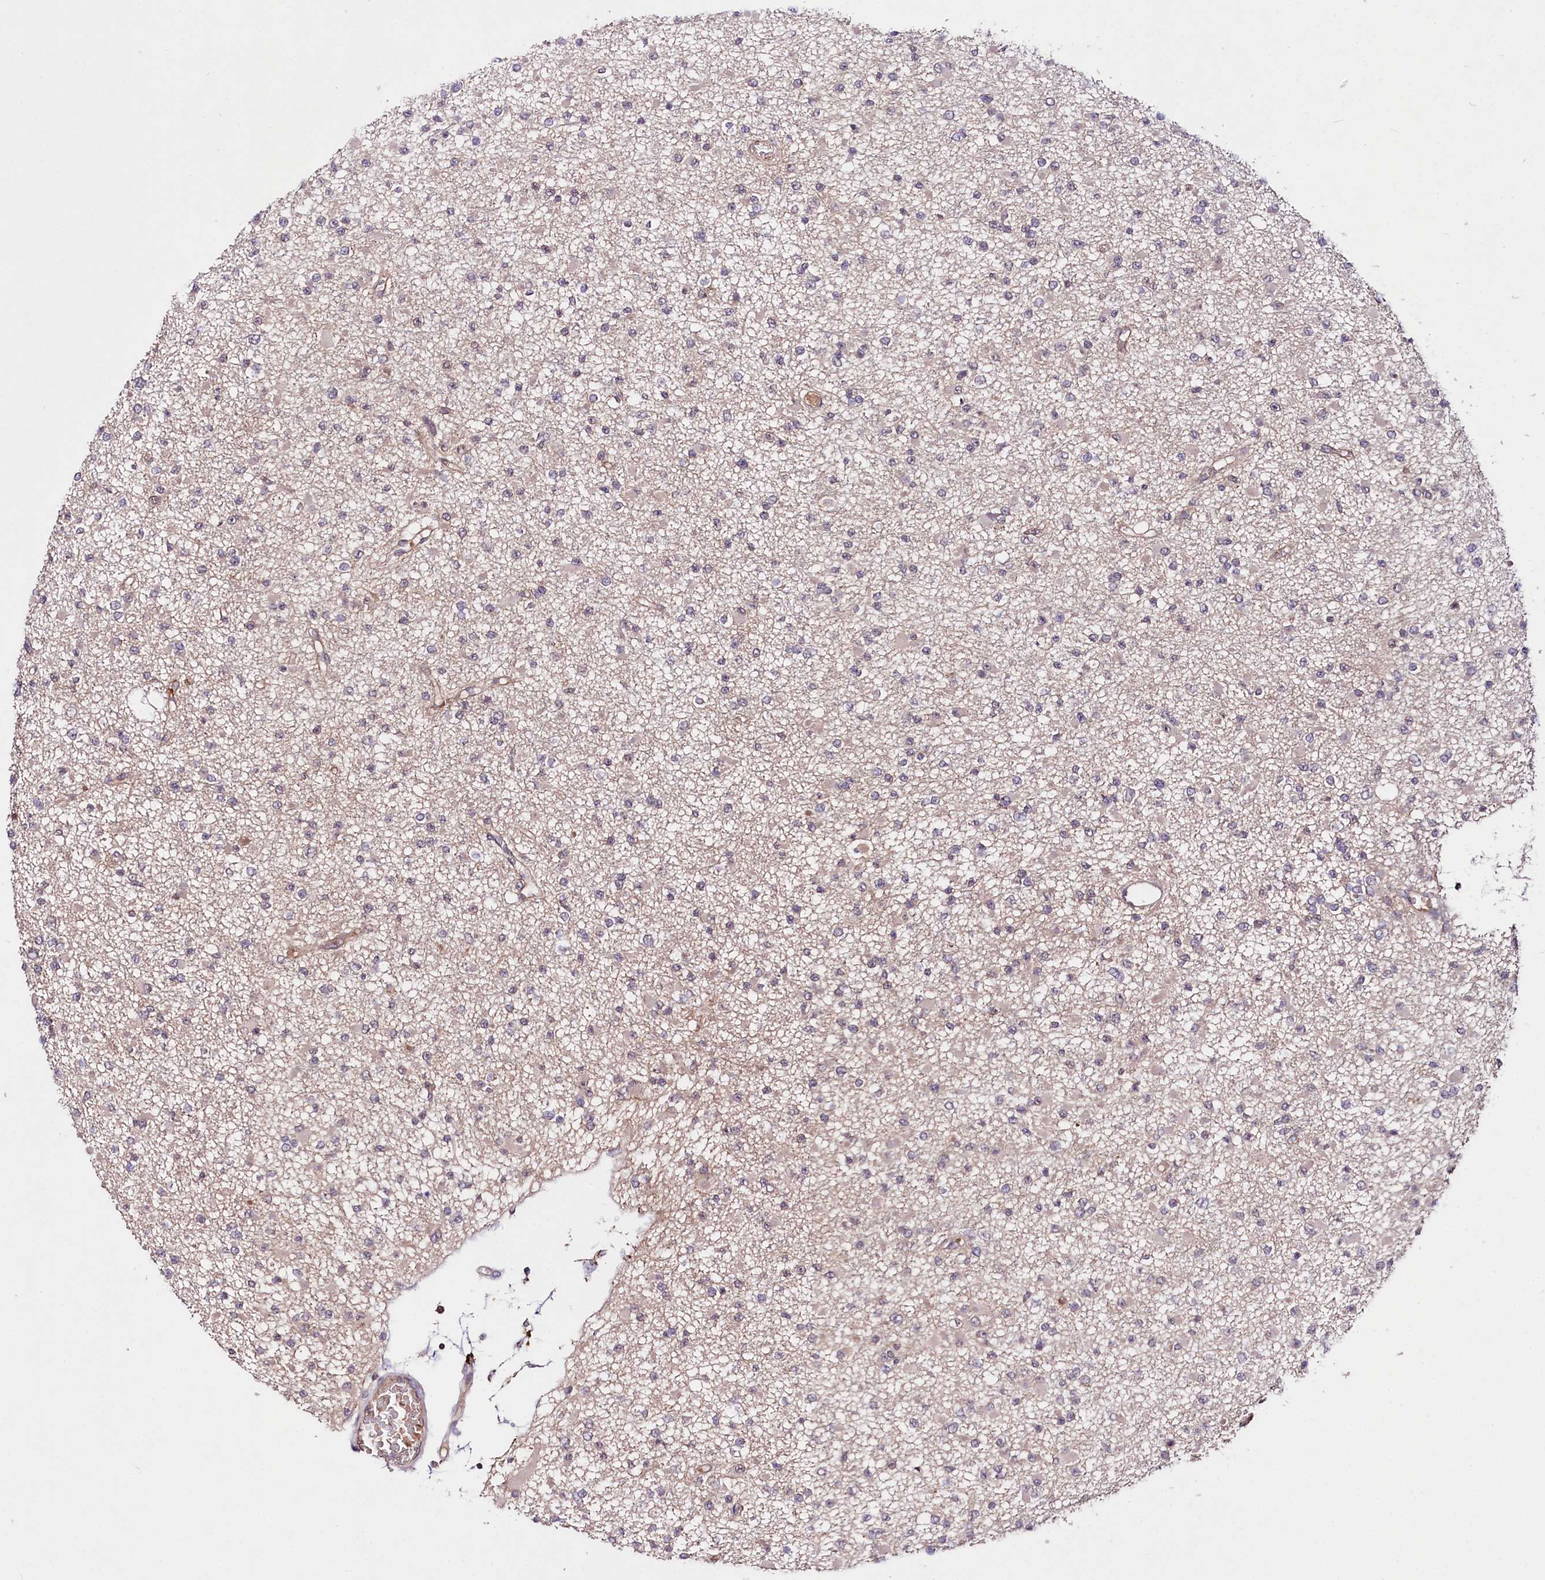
{"staining": {"intensity": "negative", "quantity": "none", "location": "none"}, "tissue": "glioma", "cell_type": "Tumor cells", "image_type": "cancer", "snomed": [{"axis": "morphology", "description": "Glioma, malignant, Low grade"}, {"axis": "topography", "description": "Brain"}], "caption": "An immunohistochemistry micrograph of glioma is shown. There is no staining in tumor cells of glioma. (Immunohistochemistry, brightfield microscopy, high magnification).", "gene": "TAFAZZIN", "patient": {"sex": "female", "age": 22}}